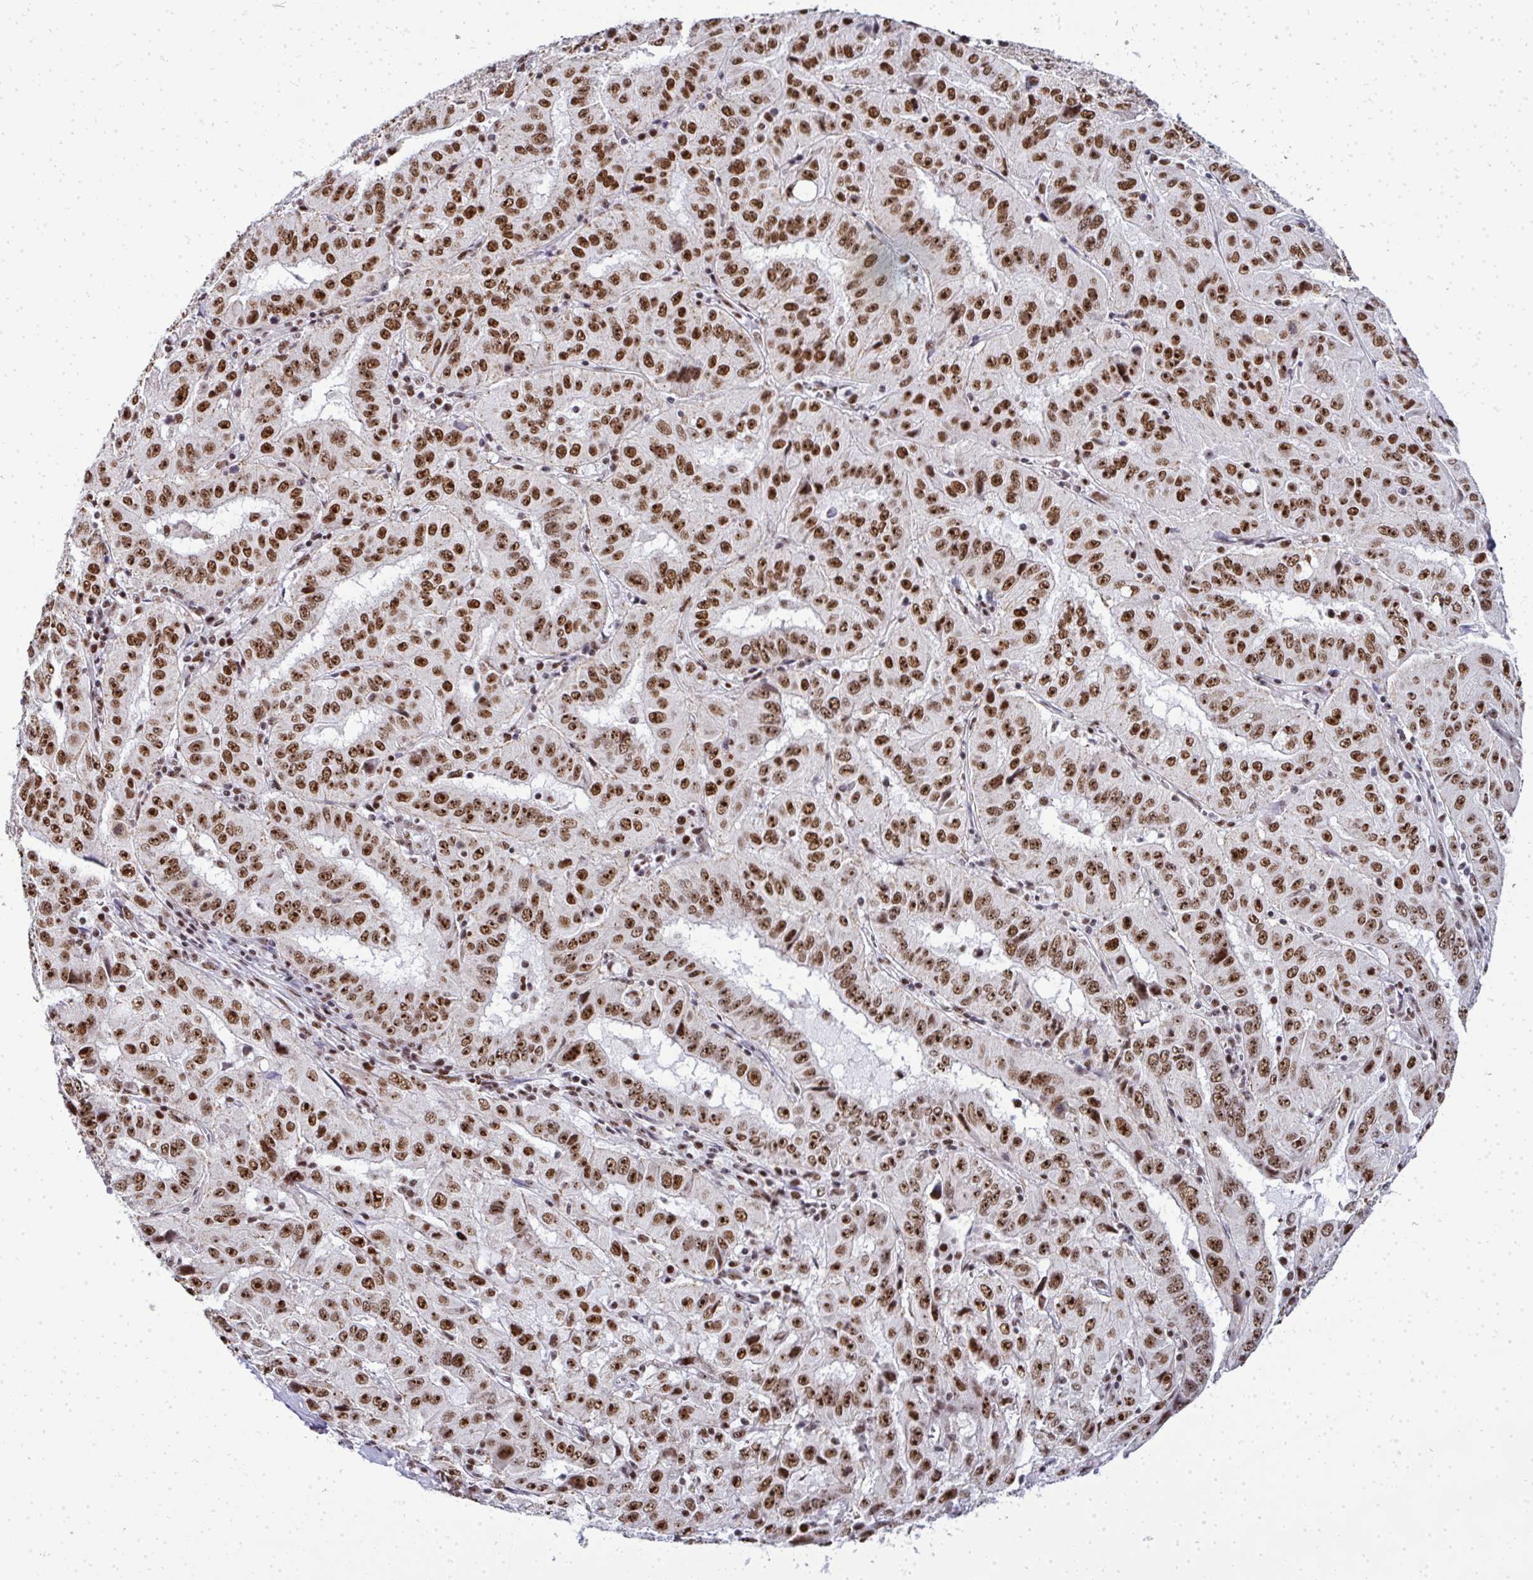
{"staining": {"intensity": "moderate", "quantity": ">75%", "location": "nuclear"}, "tissue": "pancreatic cancer", "cell_type": "Tumor cells", "image_type": "cancer", "snomed": [{"axis": "morphology", "description": "Adenocarcinoma, NOS"}, {"axis": "topography", "description": "Pancreas"}], "caption": "IHC micrograph of neoplastic tissue: human pancreatic cancer stained using IHC displays medium levels of moderate protein expression localized specifically in the nuclear of tumor cells, appearing as a nuclear brown color.", "gene": "SIRT7", "patient": {"sex": "male", "age": 63}}